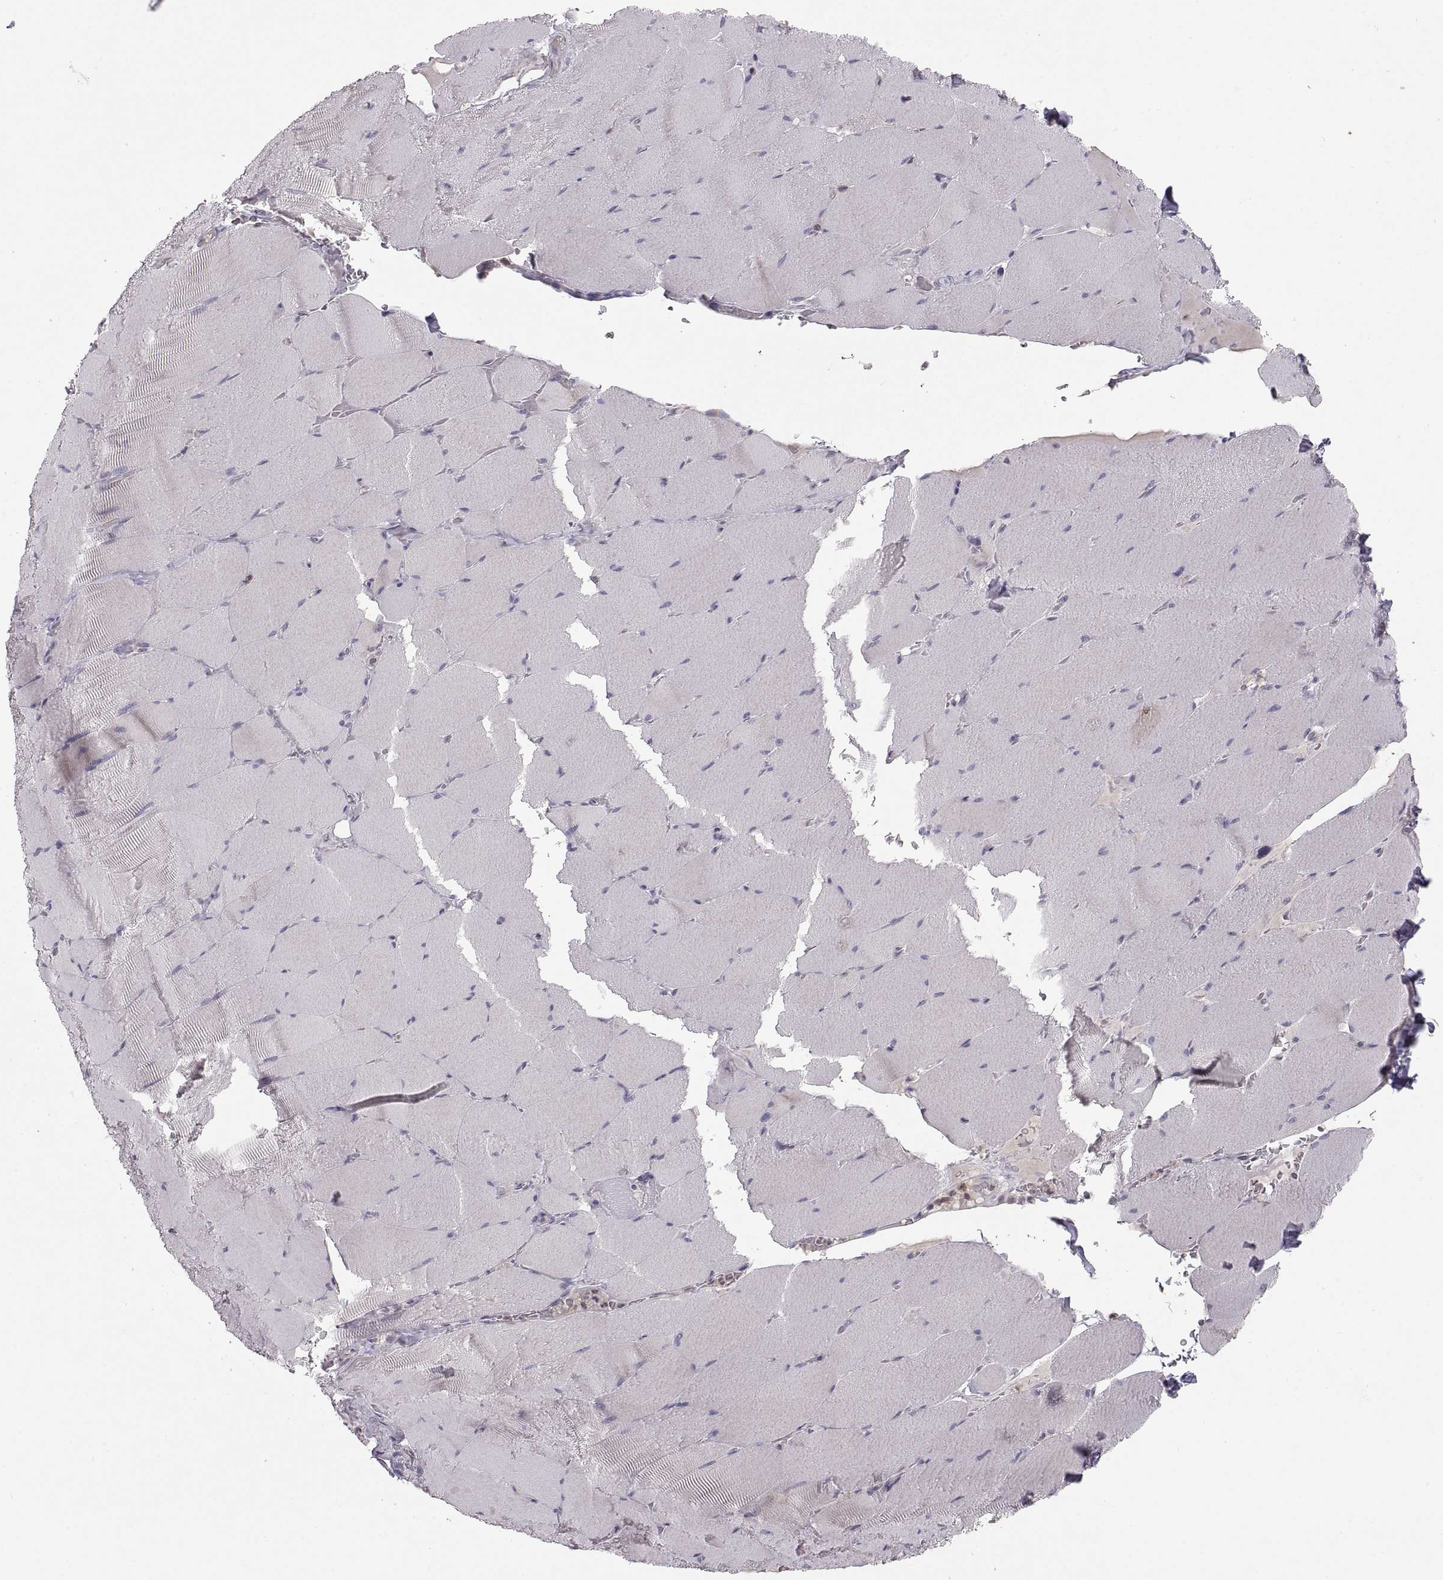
{"staining": {"intensity": "negative", "quantity": "none", "location": "none"}, "tissue": "skeletal muscle", "cell_type": "Myocytes", "image_type": "normal", "snomed": [{"axis": "morphology", "description": "Normal tissue, NOS"}, {"axis": "topography", "description": "Skeletal muscle"}], "caption": "The micrograph displays no significant expression in myocytes of skeletal muscle.", "gene": "EZR", "patient": {"sex": "male", "age": 56}}